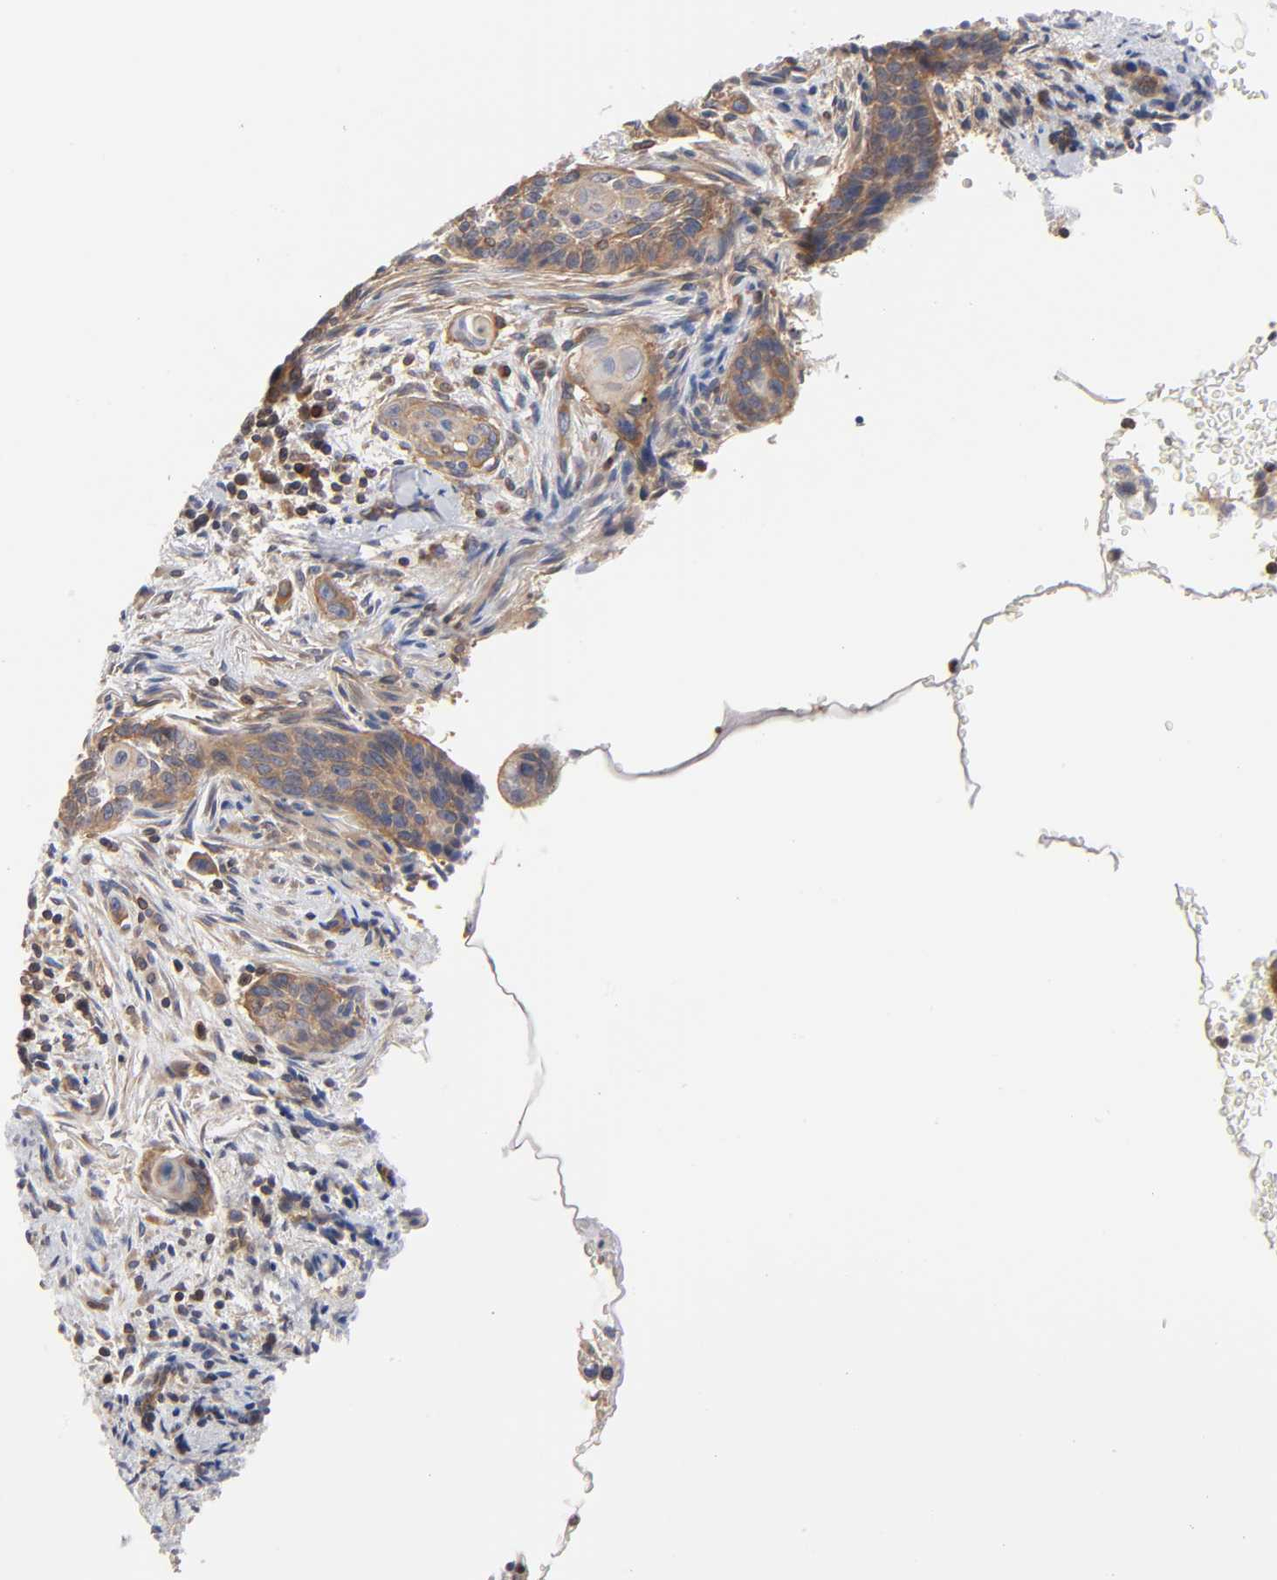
{"staining": {"intensity": "weak", "quantity": ">75%", "location": "cytoplasmic/membranous"}, "tissue": "cervical cancer", "cell_type": "Tumor cells", "image_type": "cancer", "snomed": [{"axis": "morphology", "description": "Squamous cell carcinoma, NOS"}, {"axis": "topography", "description": "Cervix"}], "caption": "Cervical cancer stained with immunohistochemistry (IHC) displays weak cytoplasmic/membranous expression in approximately >75% of tumor cells. The staining was performed using DAB to visualize the protein expression in brown, while the nuclei were stained in blue with hematoxylin (Magnification: 20x).", "gene": "STRN3", "patient": {"sex": "female", "age": 33}}